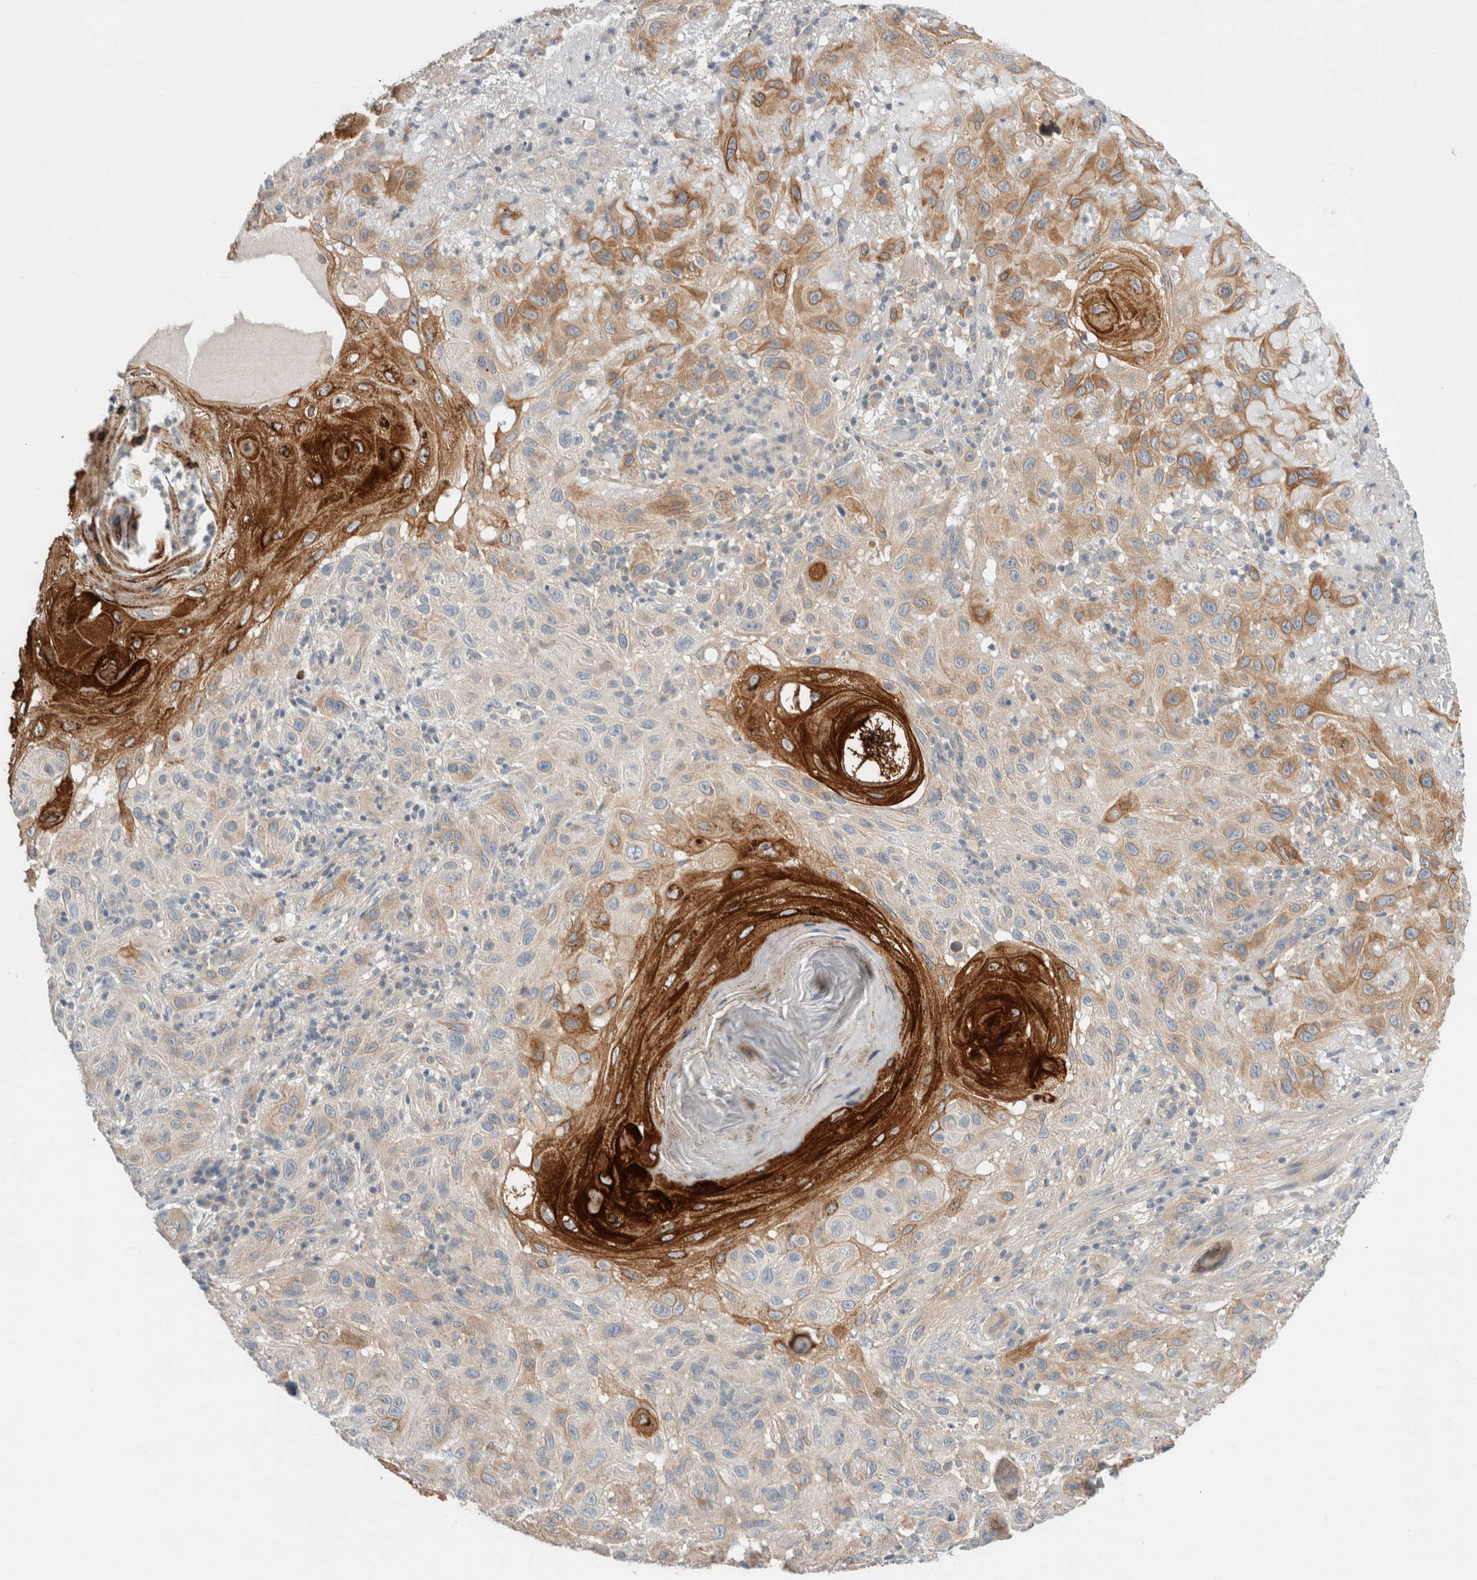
{"staining": {"intensity": "strong", "quantity": "<25%", "location": "cytoplasmic/membranous"}, "tissue": "skin cancer", "cell_type": "Tumor cells", "image_type": "cancer", "snomed": [{"axis": "morphology", "description": "Normal tissue, NOS"}, {"axis": "morphology", "description": "Squamous cell carcinoma, NOS"}, {"axis": "topography", "description": "Skin"}], "caption": "This is a photomicrograph of immunohistochemistry (IHC) staining of skin squamous cell carcinoma, which shows strong staining in the cytoplasmic/membranous of tumor cells.", "gene": "SDR16C5", "patient": {"sex": "female", "age": 96}}